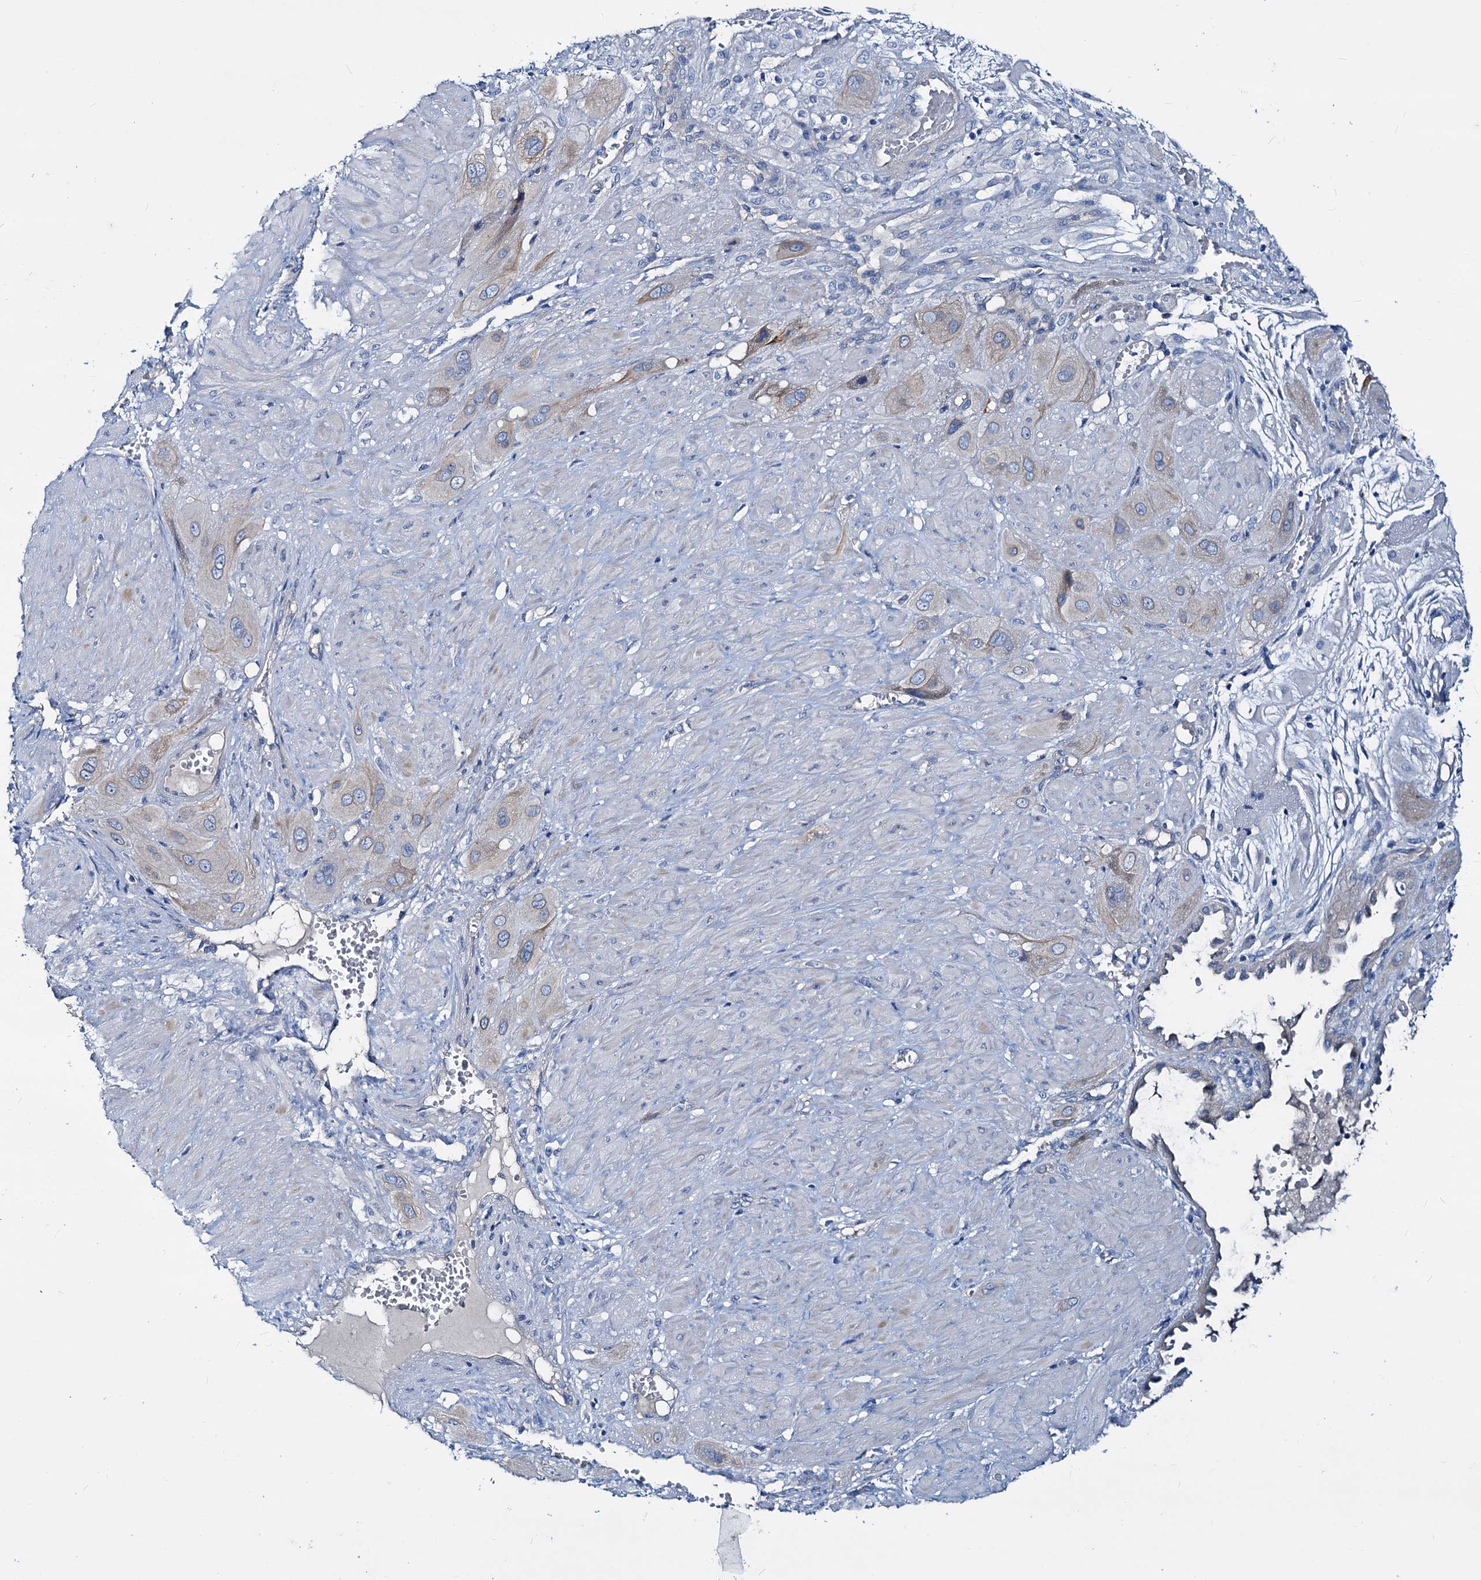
{"staining": {"intensity": "weak", "quantity": "<25%", "location": "cytoplasmic/membranous"}, "tissue": "cervical cancer", "cell_type": "Tumor cells", "image_type": "cancer", "snomed": [{"axis": "morphology", "description": "Squamous cell carcinoma, NOS"}, {"axis": "topography", "description": "Cervix"}], "caption": "Micrograph shows no significant protein expression in tumor cells of cervical cancer (squamous cell carcinoma).", "gene": "DYDC2", "patient": {"sex": "female", "age": 34}}